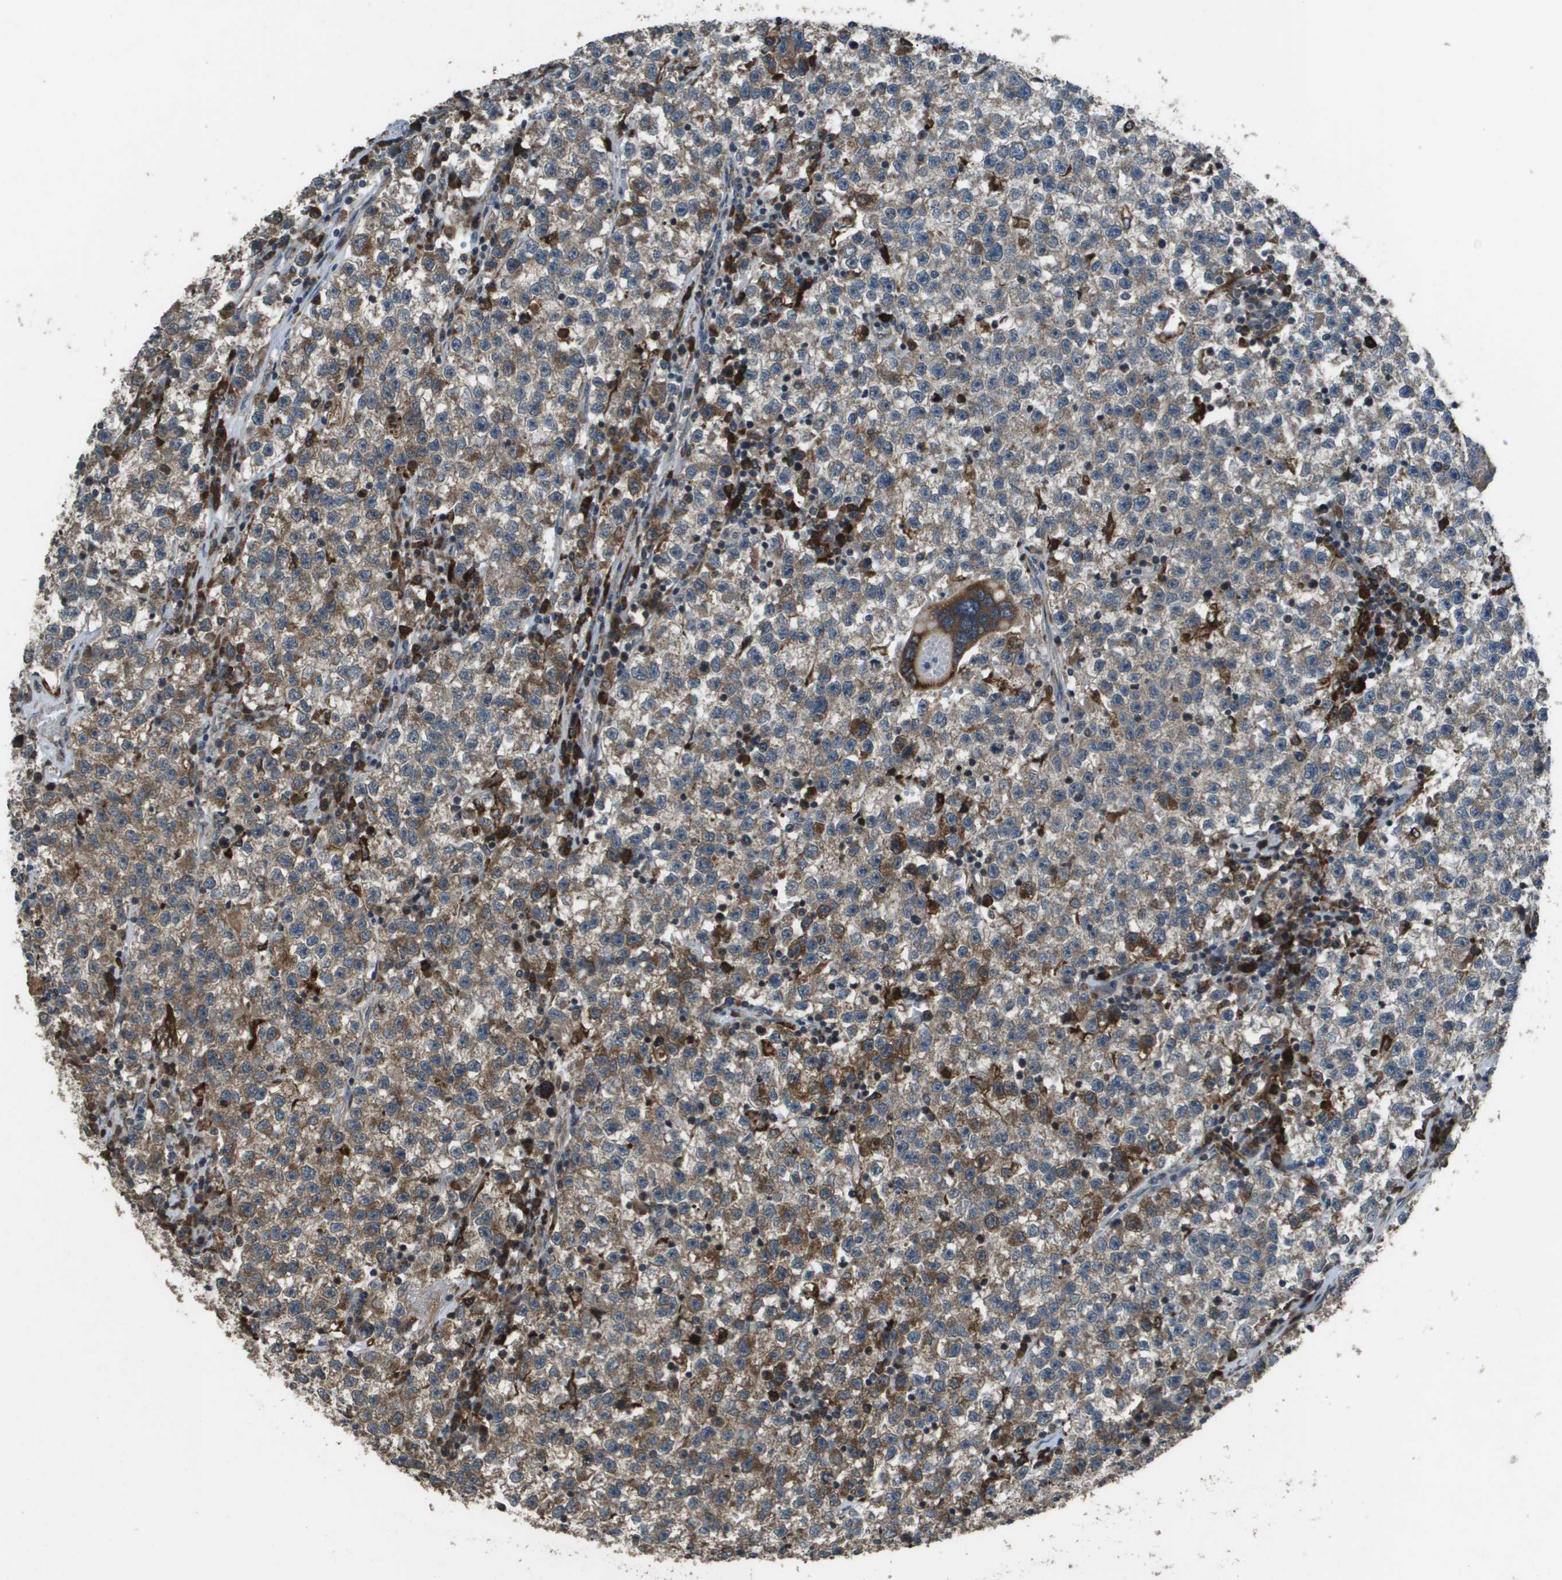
{"staining": {"intensity": "weak", "quantity": "25%-75%", "location": "cytoplasmic/membranous"}, "tissue": "testis cancer", "cell_type": "Tumor cells", "image_type": "cancer", "snomed": [{"axis": "morphology", "description": "Seminoma, NOS"}, {"axis": "topography", "description": "Testis"}], "caption": "Approximately 25%-75% of tumor cells in testis cancer display weak cytoplasmic/membranous protein staining as visualized by brown immunohistochemical staining.", "gene": "GOSR2", "patient": {"sex": "male", "age": 22}}